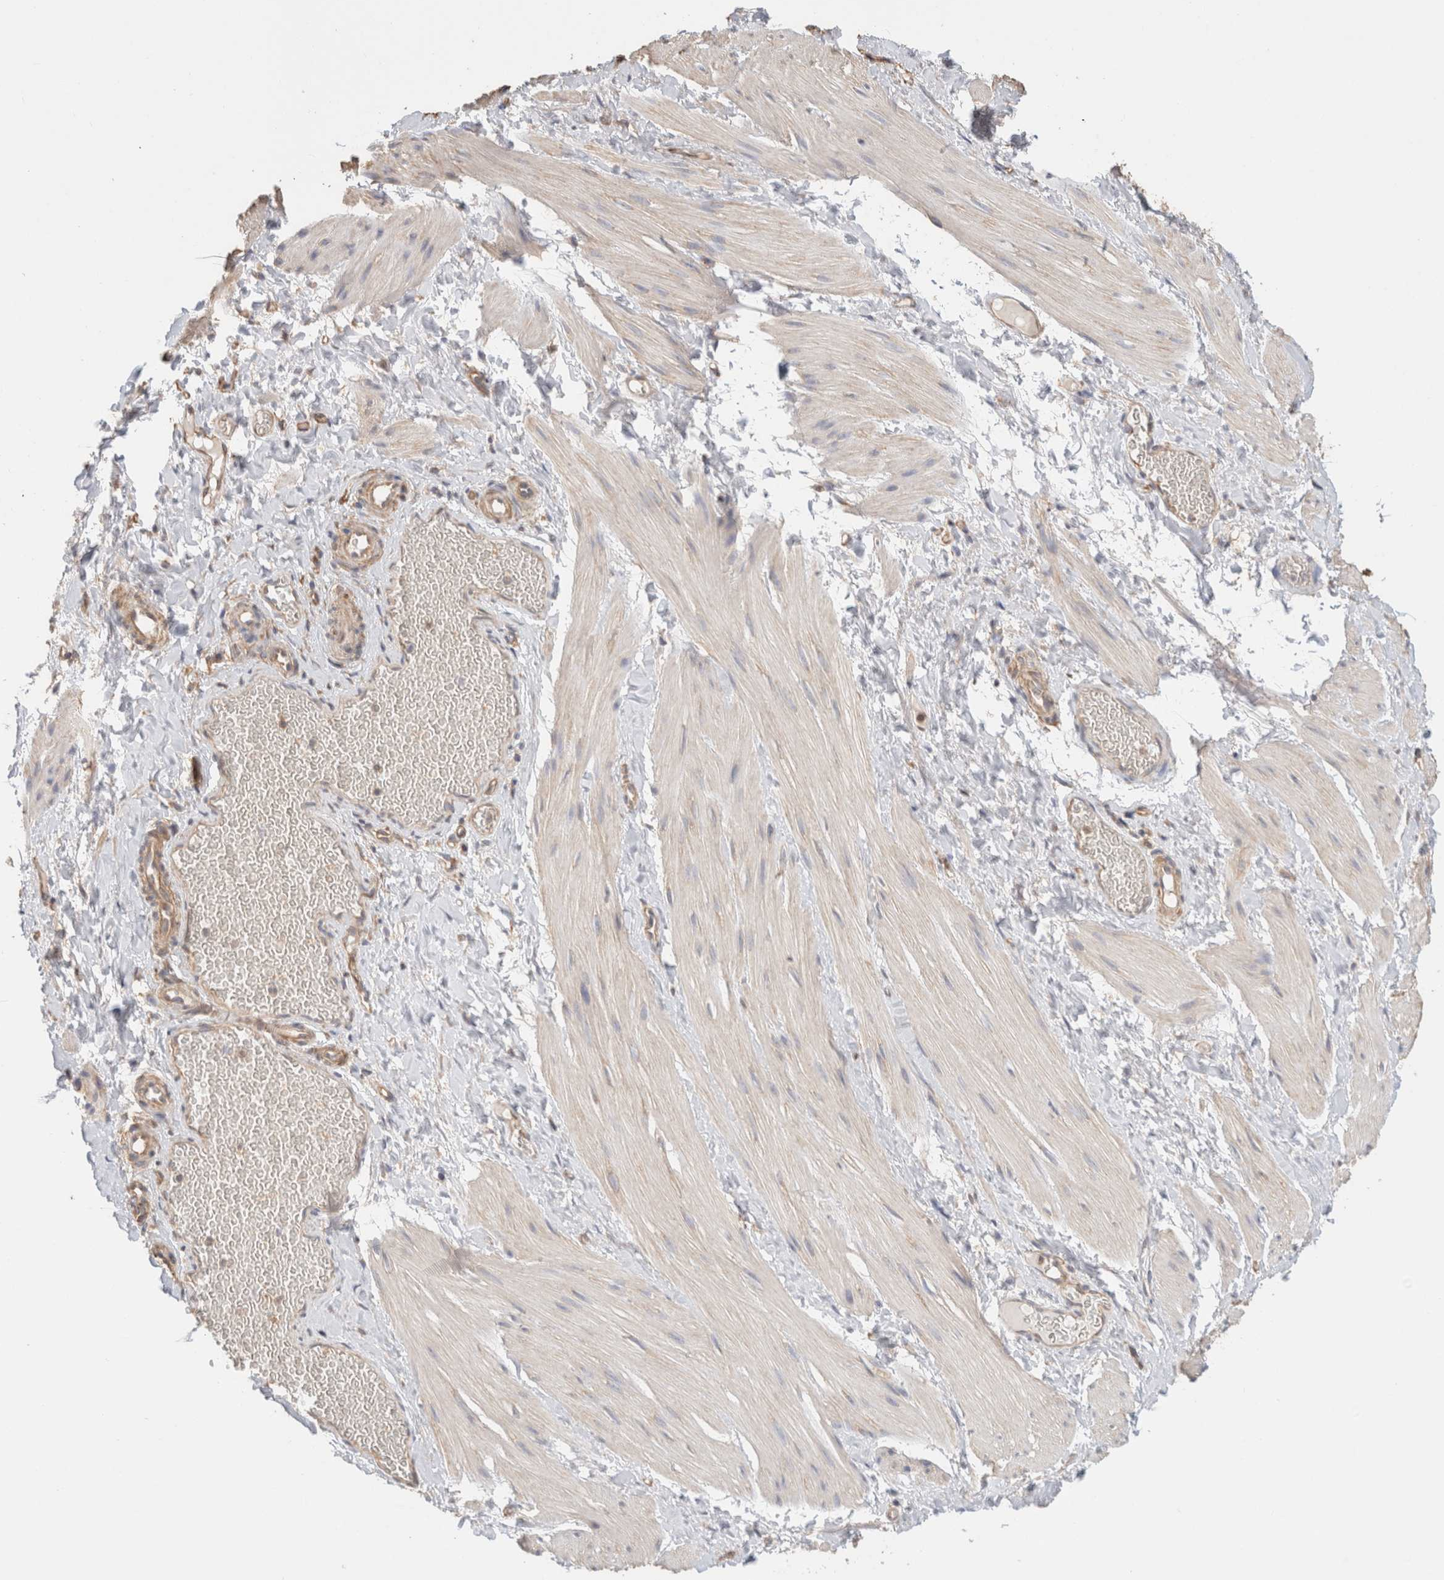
{"staining": {"intensity": "weak", "quantity": "<25%", "location": "cytoplasmic/membranous"}, "tissue": "smooth muscle", "cell_type": "Smooth muscle cells", "image_type": "normal", "snomed": [{"axis": "morphology", "description": "Normal tissue, NOS"}, {"axis": "topography", "description": "Smooth muscle"}], "caption": "Human smooth muscle stained for a protein using immunohistochemistry (IHC) exhibits no expression in smooth muscle cells.", "gene": "CFAP418", "patient": {"sex": "male", "age": 16}}